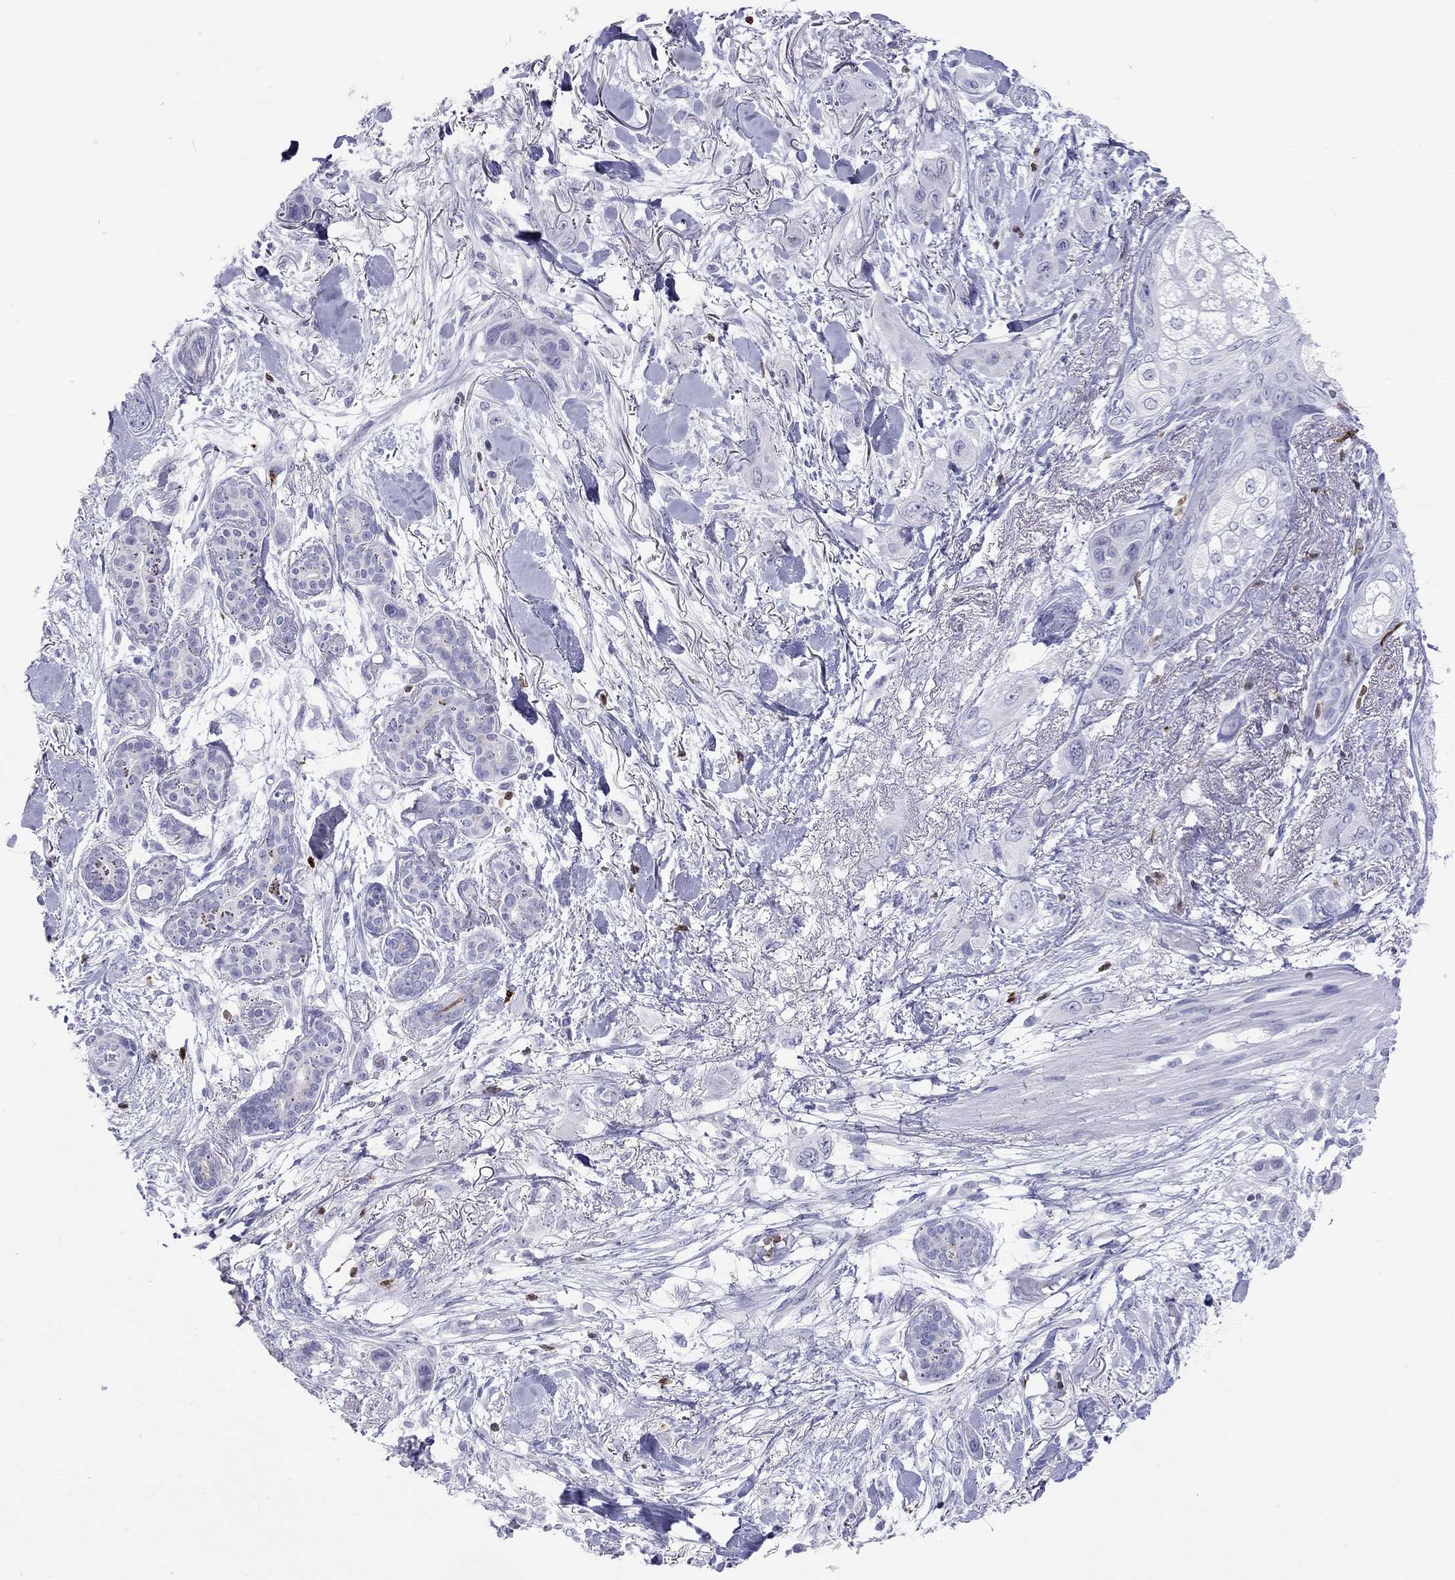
{"staining": {"intensity": "negative", "quantity": "none", "location": "none"}, "tissue": "skin cancer", "cell_type": "Tumor cells", "image_type": "cancer", "snomed": [{"axis": "morphology", "description": "Squamous cell carcinoma, NOS"}, {"axis": "topography", "description": "Skin"}], "caption": "Immunohistochemistry (IHC) histopathology image of neoplastic tissue: skin squamous cell carcinoma stained with DAB reveals no significant protein positivity in tumor cells. (DAB immunohistochemistry (IHC) with hematoxylin counter stain).", "gene": "SH2D2A", "patient": {"sex": "male", "age": 79}}